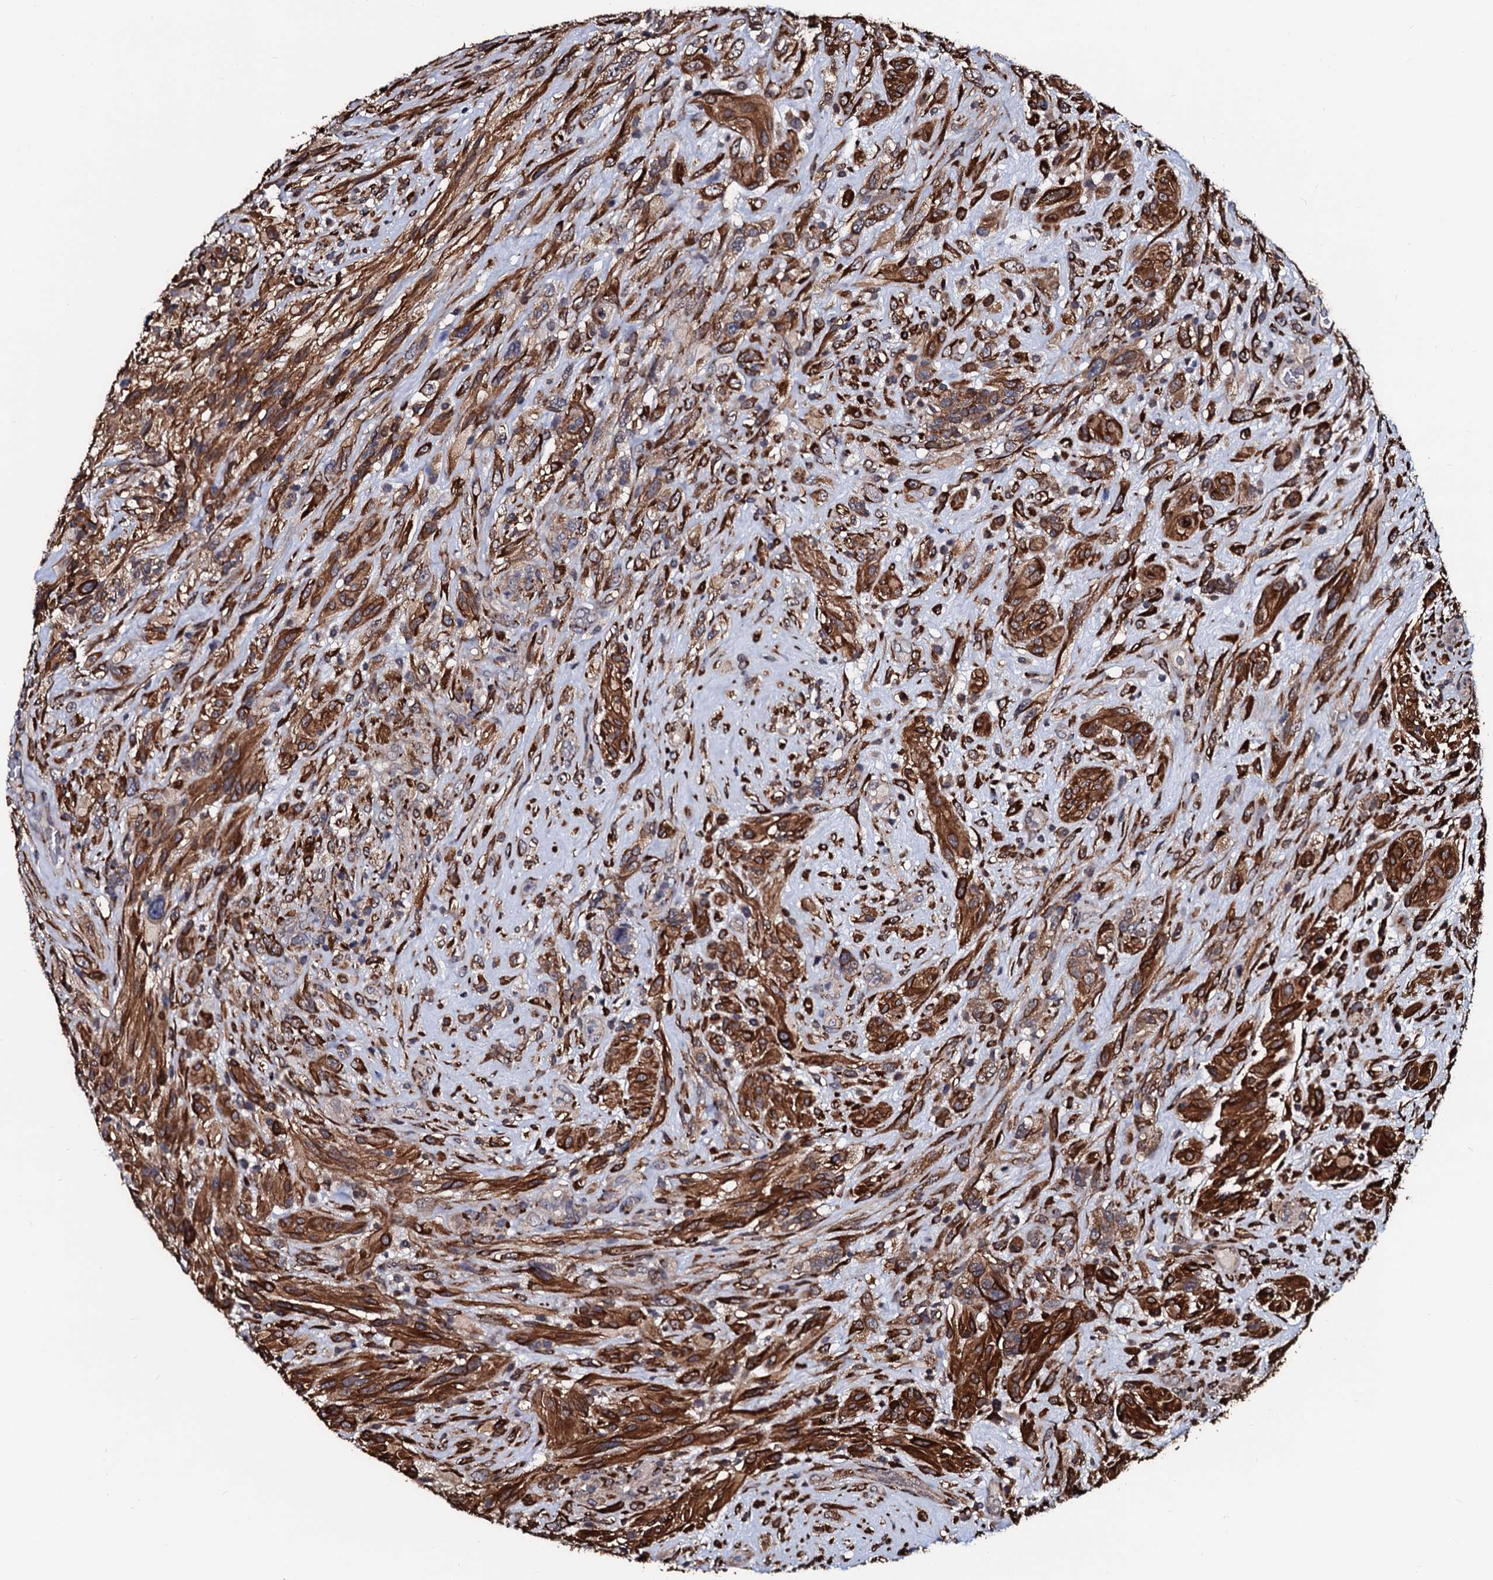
{"staining": {"intensity": "strong", "quantity": "25%-75%", "location": "cytoplasmic/membranous"}, "tissue": "glioma", "cell_type": "Tumor cells", "image_type": "cancer", "snomed": [{"axis": "morphology", "description": "Glioma, malignant, High grade"}, {"axis": "topography", "description": "Brain"}], "caption": "Human malignant glioma (high-grade) stained with a brown dye displays strong cytoplasmic/membranous positive staining in approximately 25%-75% of tumor cells.", "gene": "N4BP1", "patient": {"sex": "male", "age": 61}}